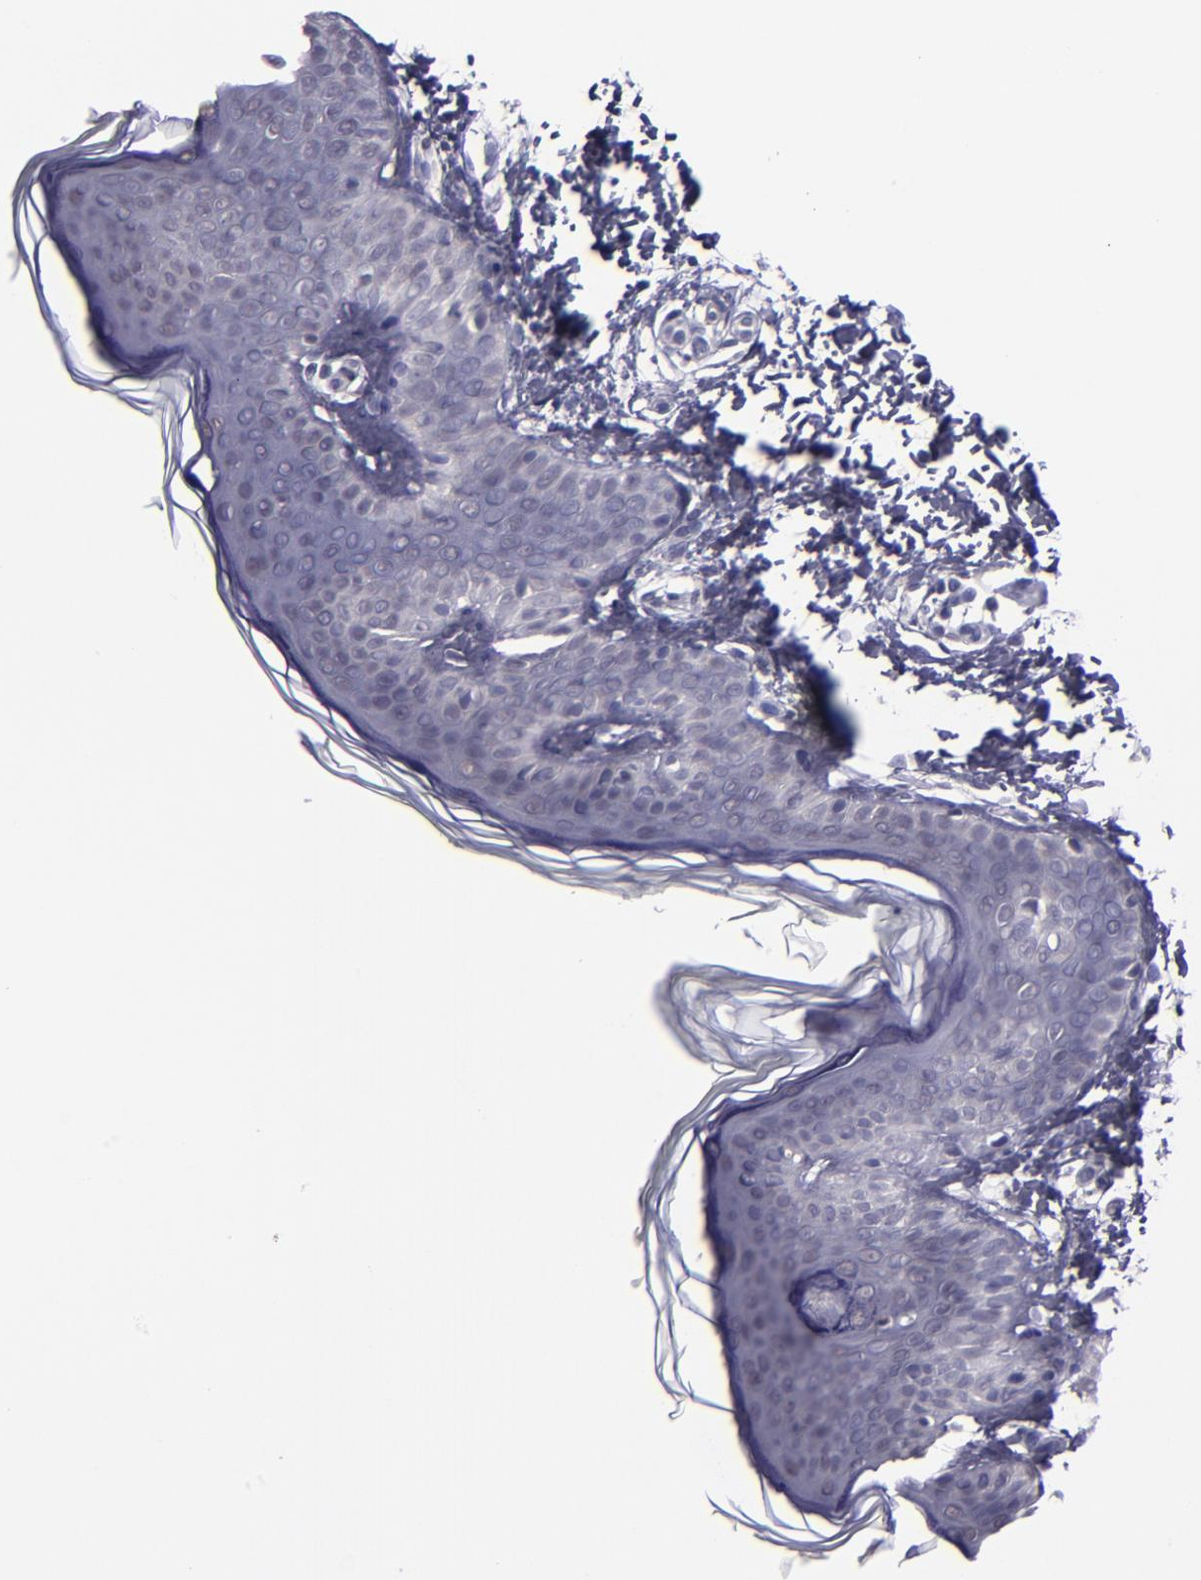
{"staining": {"intensity": "negative", "quantity": "none", "location": "none"}, "tissue": "skin", "cell_type": "Fibroblasts", "image_type": "normal", "snomed": [{"axis": "morphology", "description": "Normal tissue, NOS"}, {"axis": "topography", "description": "Skin"}], "caption": "An immunohistochemistry (IHC) micrograph of benign skin is shown. There is no staining in fibroblasts of skin.", "gene": "CEBPE", "patient": {"sex": "female", "age": 4}}